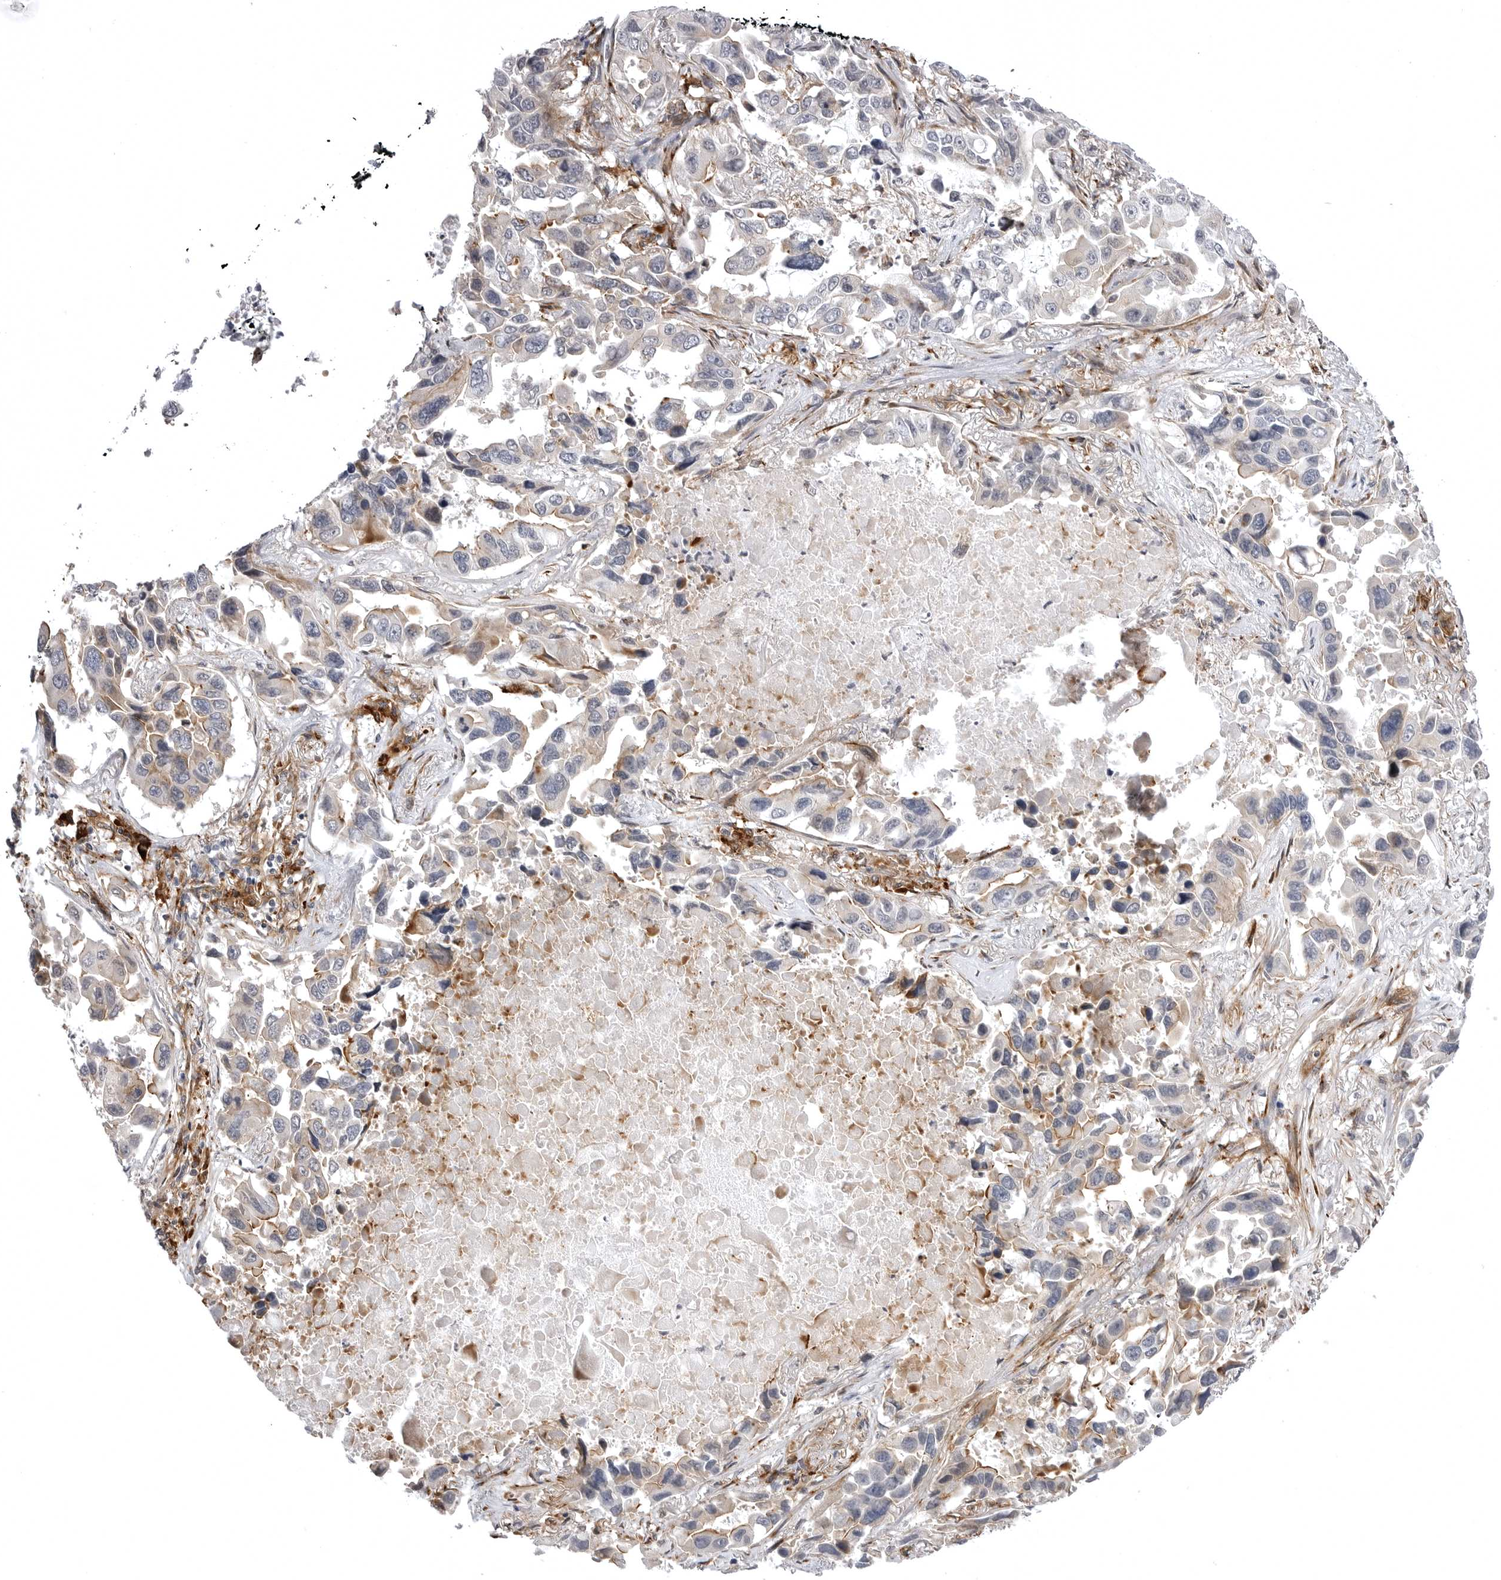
{"staining": {"intensity": "weak", "quantity": "25%-75%", "location": "cytoplasmic/membranous"}, "tissue": "lung cancer", "cell_type": "Tumor cells", "image_type": "cancer", "snomed": [{"axis": "morphology", "description": "Adenocarcinoma, NOS"}, {"axis": "topography", "description": "Lung"}], "caption": "Immunohistochemistry of lung cancer exhibits low levels of weak cytoplasmic/membranous staining in approximately 25%-75% of tumor cells.", "gene": "ARL5A", "patient": {"sex": "male", "age": 64}}